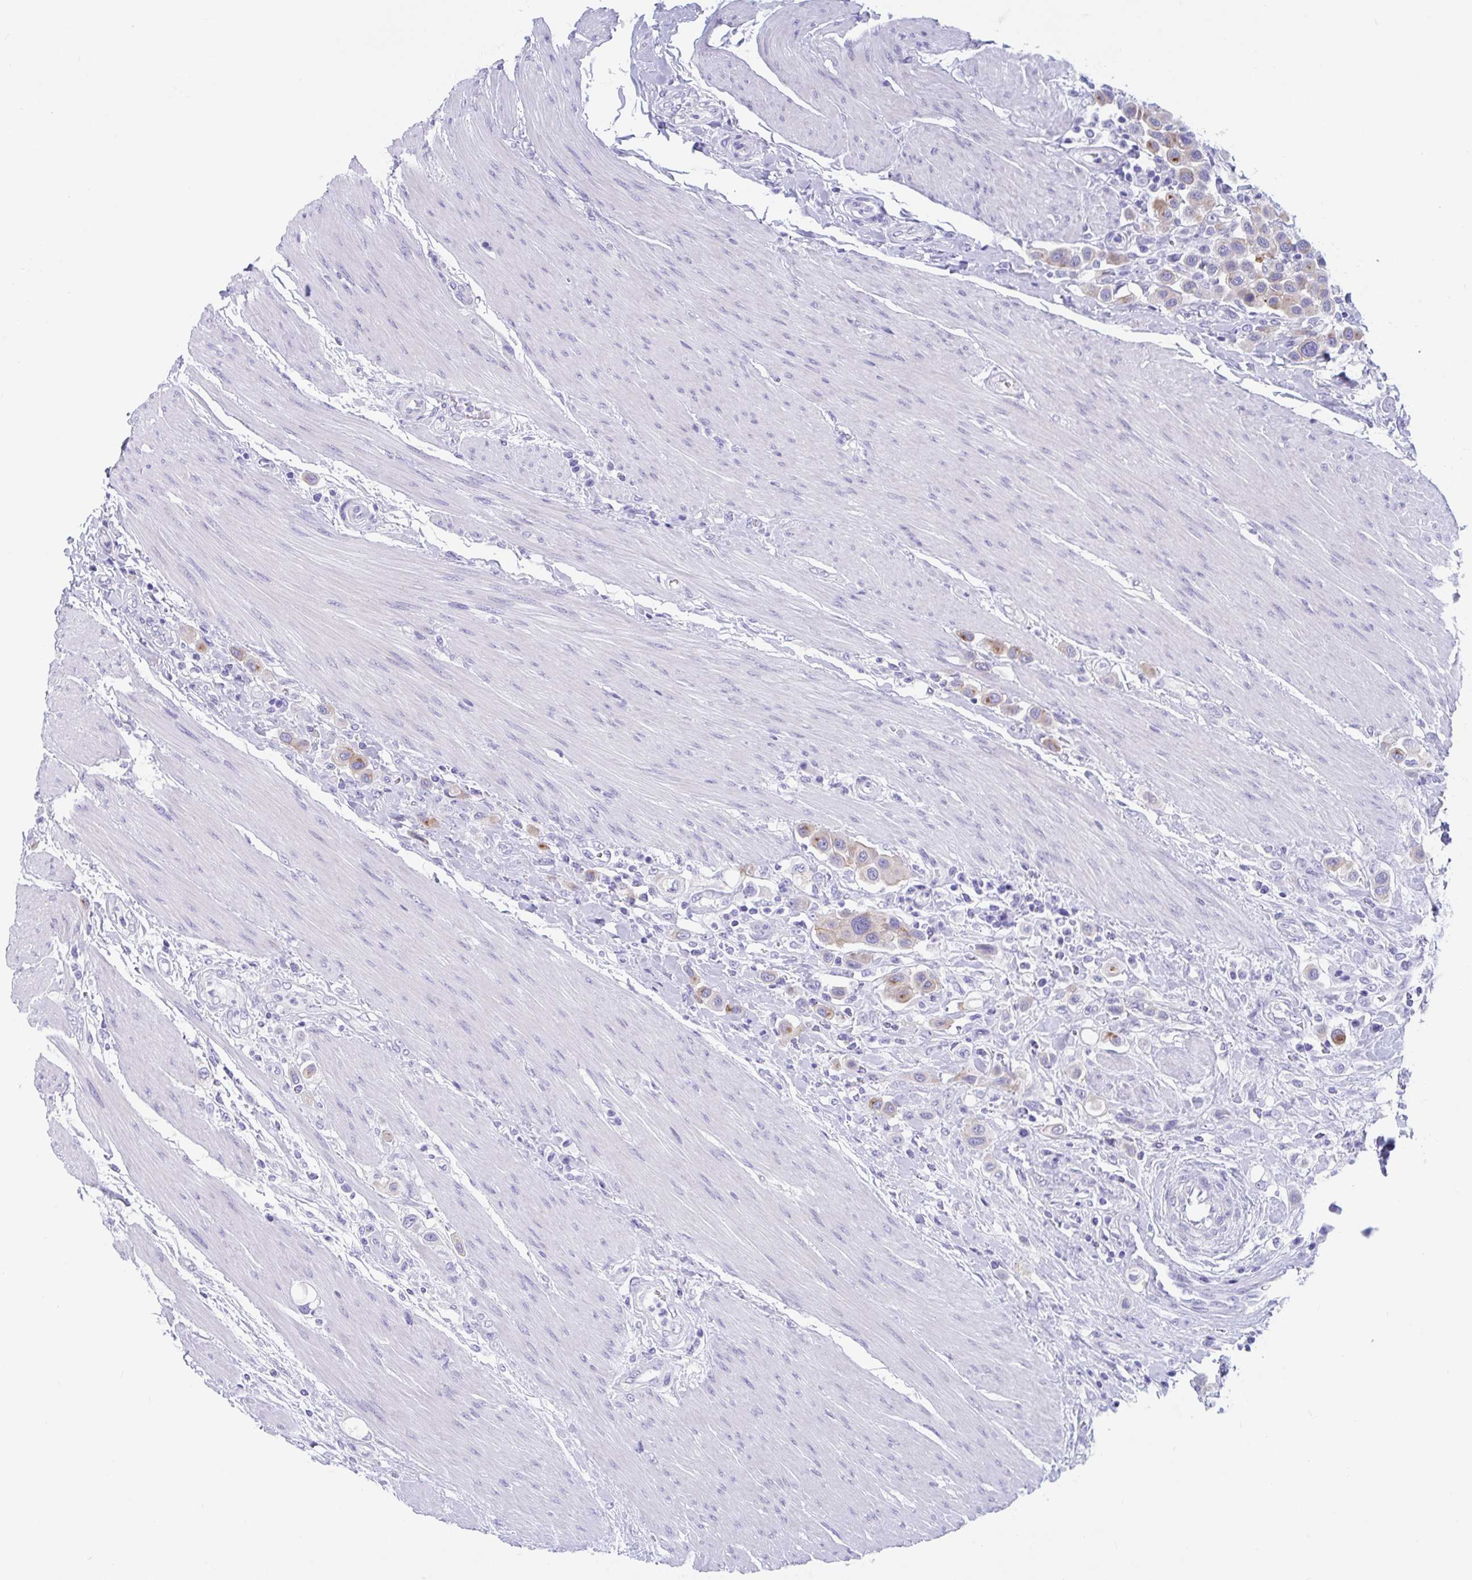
{"staining": {"intensity": "weak", "quantity": "25%-75%", "location": "cytoplasmic/membranous"}, "tissue": "urothelial cancer", "cell_type": "Tumor cells", "image_type": "cancer", "snomed": [{"axis": "morphology", "description": "Urothelial carcinoma, High grade"}, {"axis": "topography", "description": "Urinary bladder"}], "caption": "Immunohistochemical staining of urothelial carcinoma (high-grade) shows weak cytoplasmic/membranous protein expression in about 25%-75% of tumor cells.", "gene": "TTC30B", "patient": {"sex": "male", "age": 50}}